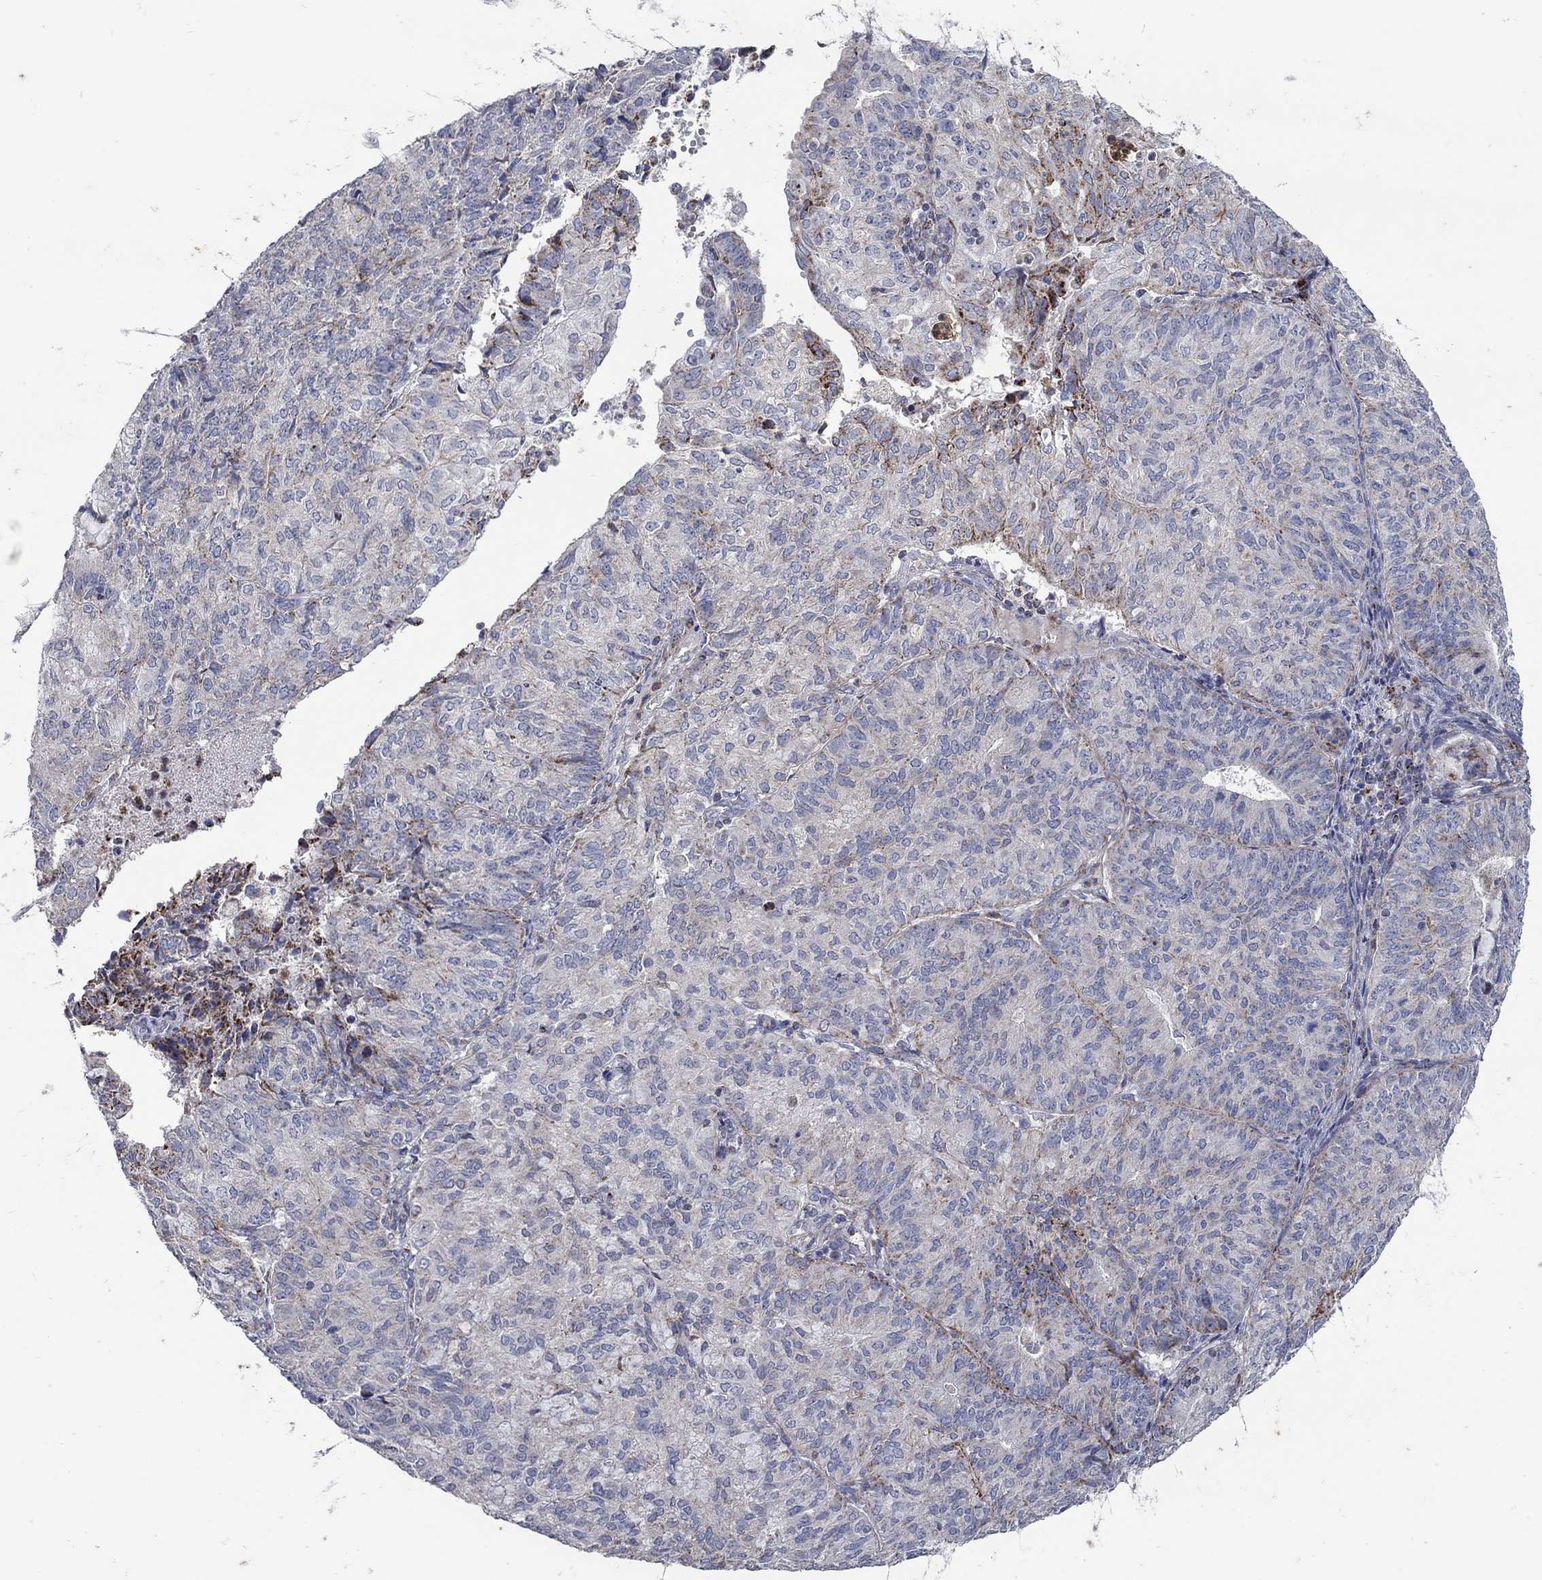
{"staining": {"intensity": "moderate", "quantity": "<25%", "location": "cytoplasmic/membranous"}, "tissue": "endometrial cancer", "cell_type": "Tumor cells", "image_type": "cancer", "snomed": [{"axis": "morphology", "description": "Adenocarcinoma, NOS"}, {"axis": "topography", "description": "Endometrium"}], "caption": "Immunohistochemistry of endometrial cancer (adenocarcinoma) displays low levels of moderate cytoplasmic/membranous staining in about <25% of tumor cells.", "gene": "HMX2", "patient": {"sex": "female", "age": 82}}